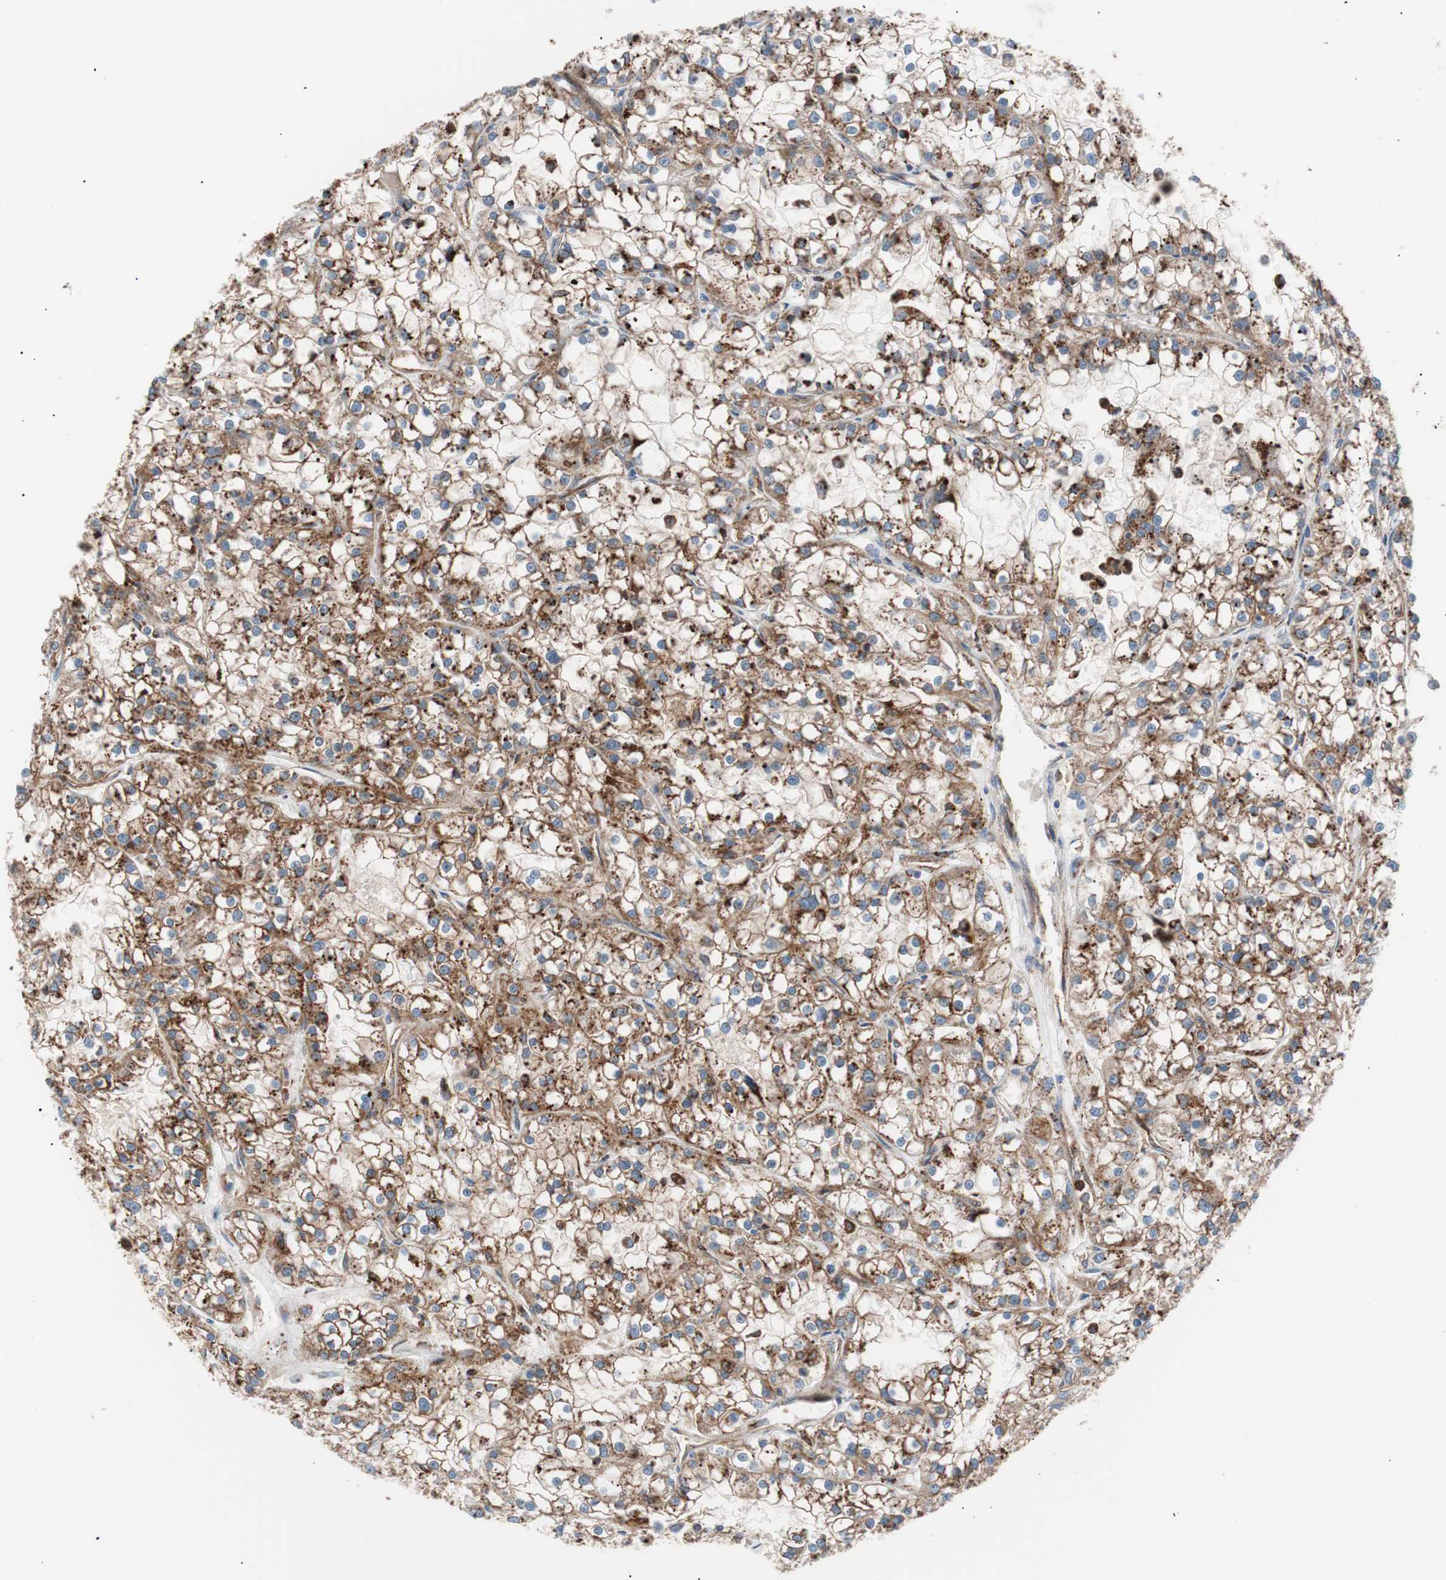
{"staining": {"intensity": "moderate", "quantity": ">75%", "location": "cytoplasmic/membranous"}, "tissue": "renal cancer", "cell_type": "Tumor cells", "image_type": "cancer", "snomed": [{"axis": "morphology", "description": "Adenocarcinoma, NOS"}, {"axis": "topography", "description": "Kidney"}], "caption": "Tumor cells reveal moderate cytoplasmic/membranous positivity in about >75% of cells in renal adenocarcinoma. The staining was performed using DAB, with brown indicating positive protein expression. Nuclei are stained blue with hematoxylin.", "gene": "FLOT2", "patient": {"sex": "female", "age": 52}}